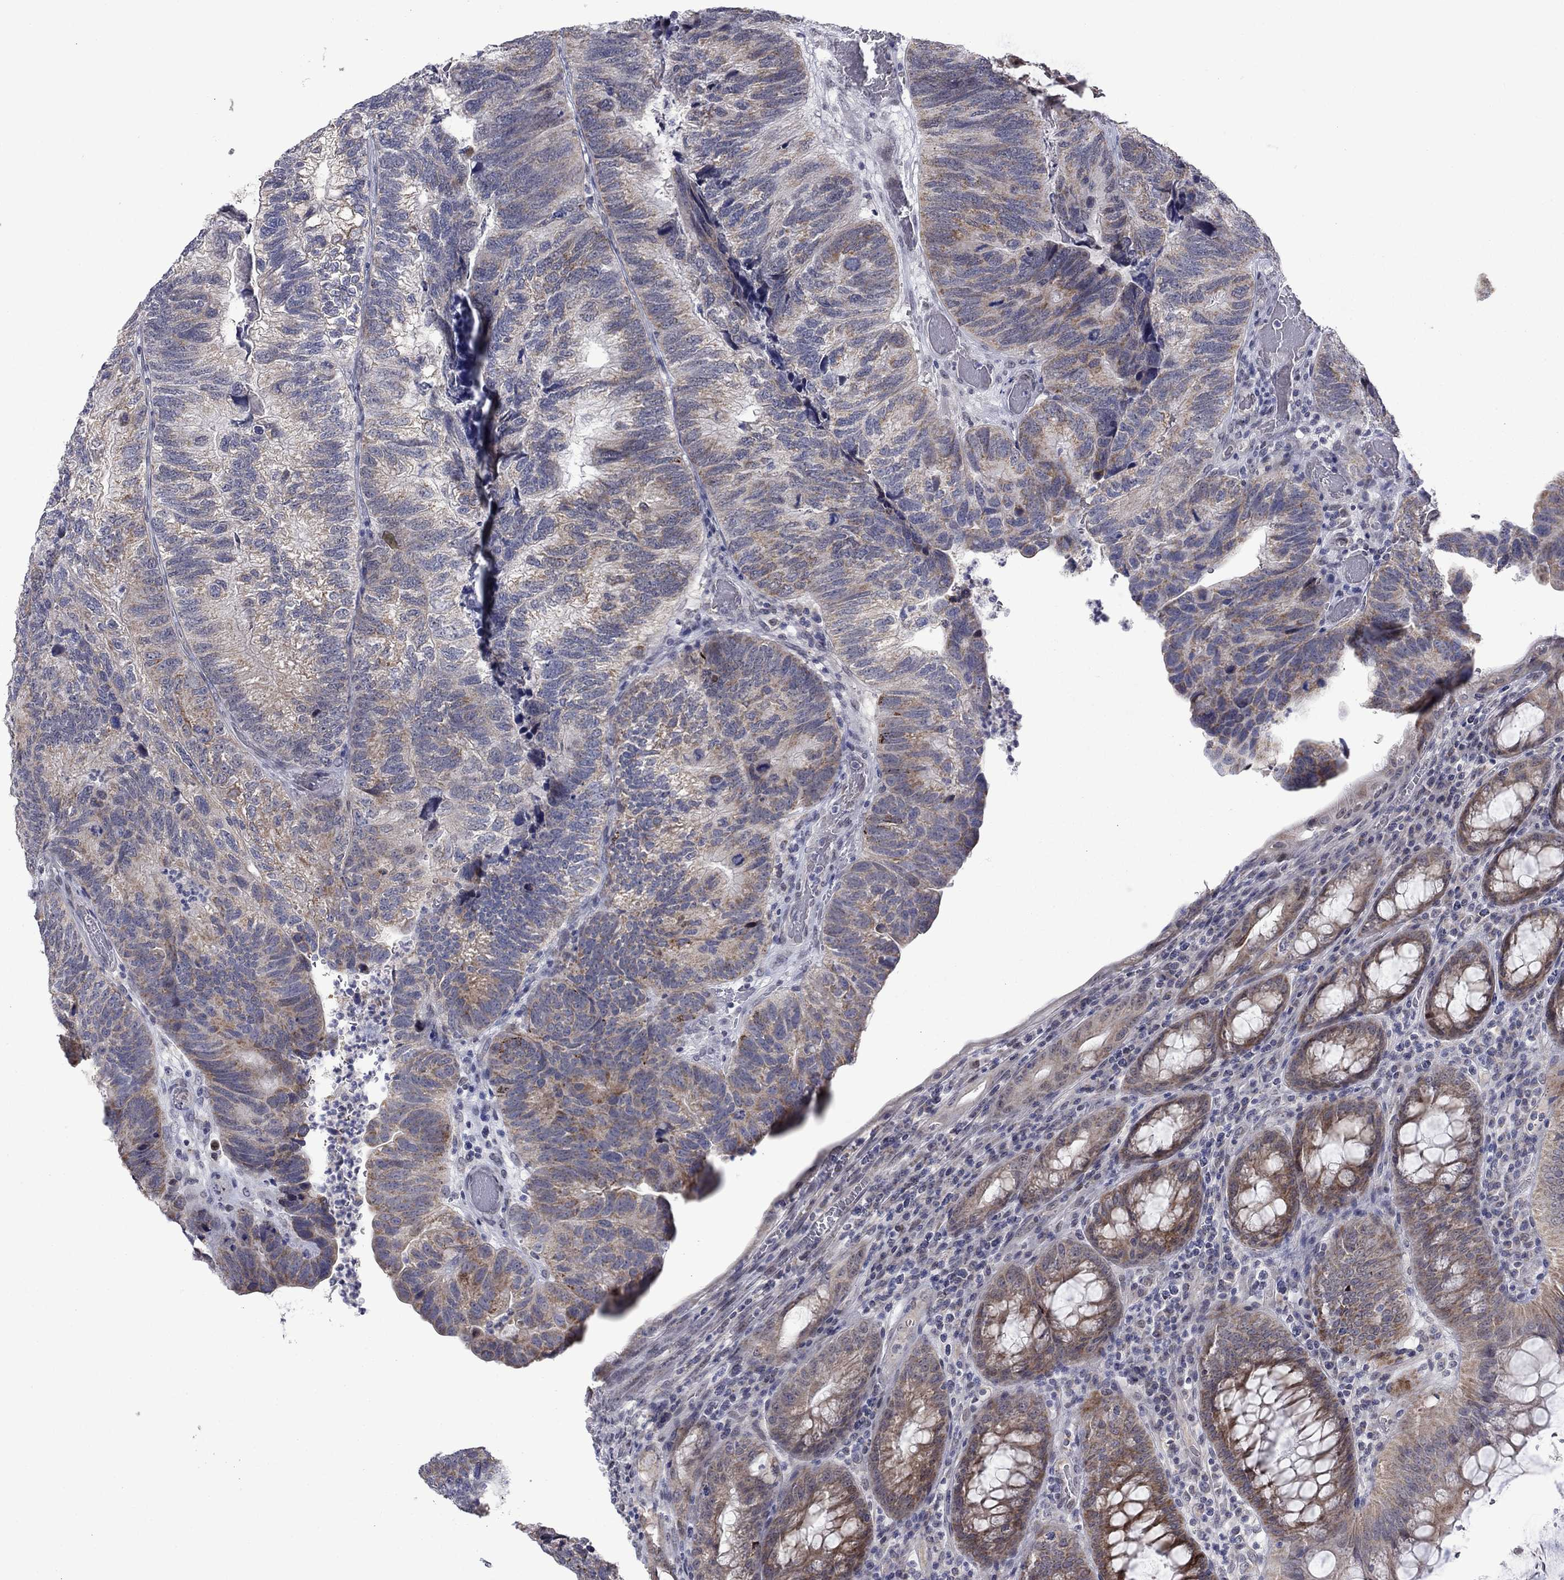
{"staining": {"intensity": "weak", "quantity": "25%-75%", "location": "cytoplasmic/membranous"}, "tissue": "colorectal cancer", "cell_type": "Tumor cells", "image_type": "cancer", "snomed": [{"axis": "morphology", "description": "Adenocarcinoma, NOS"}, {"axis": "topography", "description": "Colon"}], "caption": "Protein expression analysis of adenocarcinoma (colorectal) shows weak cytoplasmic/membranous staining in about 25%-75% of tumor cells.", "gene": "KCNJ16", "patient": {"sex": "female", "age": 67}}